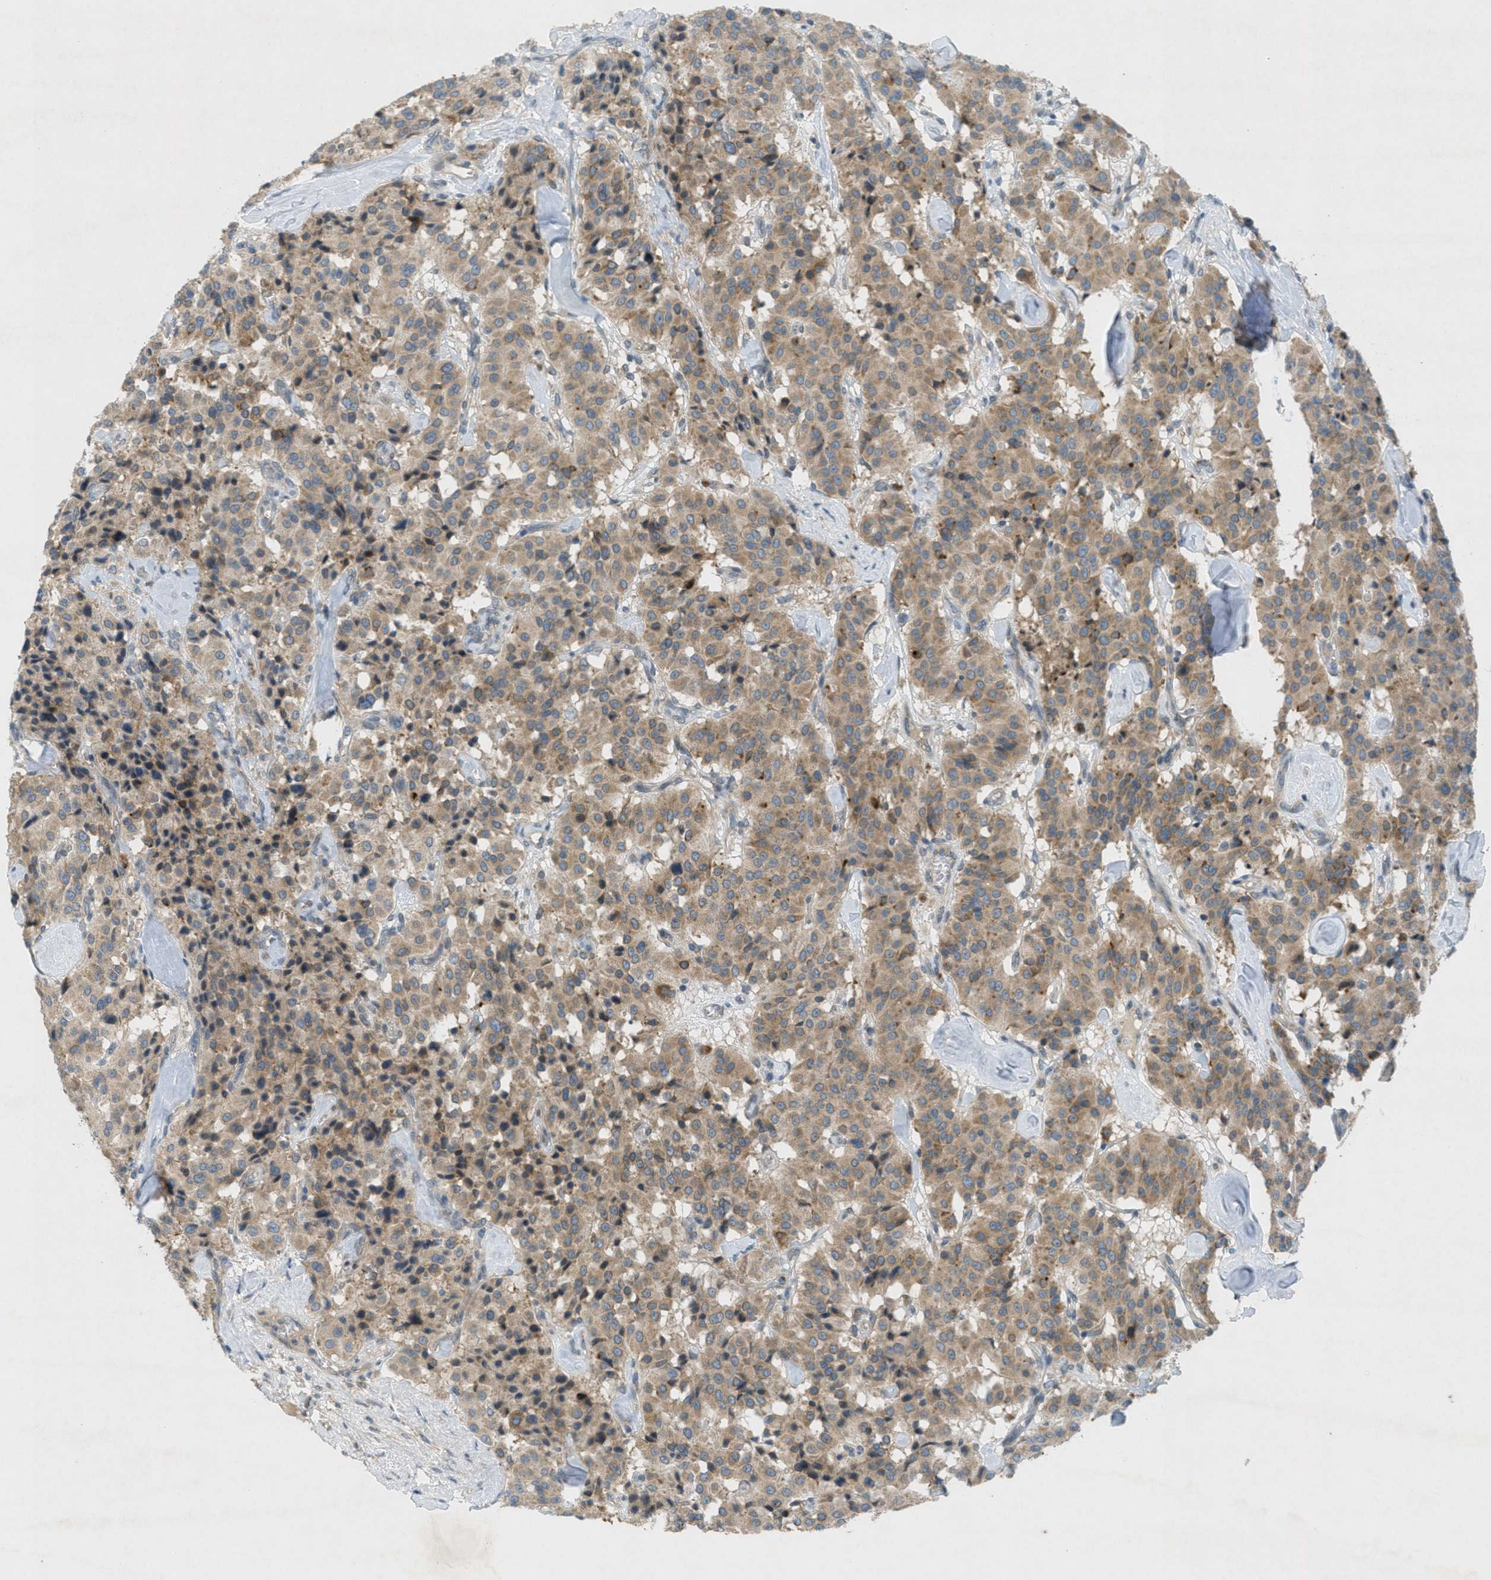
{"staining": {"intensity": "moderate", "quantity": ">75%", "location": "cytoplasmic/membranous"}, "tissue": "carcinoid", "cell_type": "Tumor cells", "image_type": "cancer", "snomed": [{"axis": "morphology", "description": "Carcinoid, malignant, NOS"}, {"axis": "topography", "description": "Lung"}], "caption": "DAB (3,3'-diaminobenzidine) immunohistochemical staining of carcinoid shows moderate cytoplasmic/membranous protein expression in approximately >75% of tumor cells. The staining was performed using DAB, with brown indicating positive protein expression. Nuclei are stained blue with hematoxylin.", "gene": "SIGMAR1", "patient": {"sex": "male", "age": 30}}